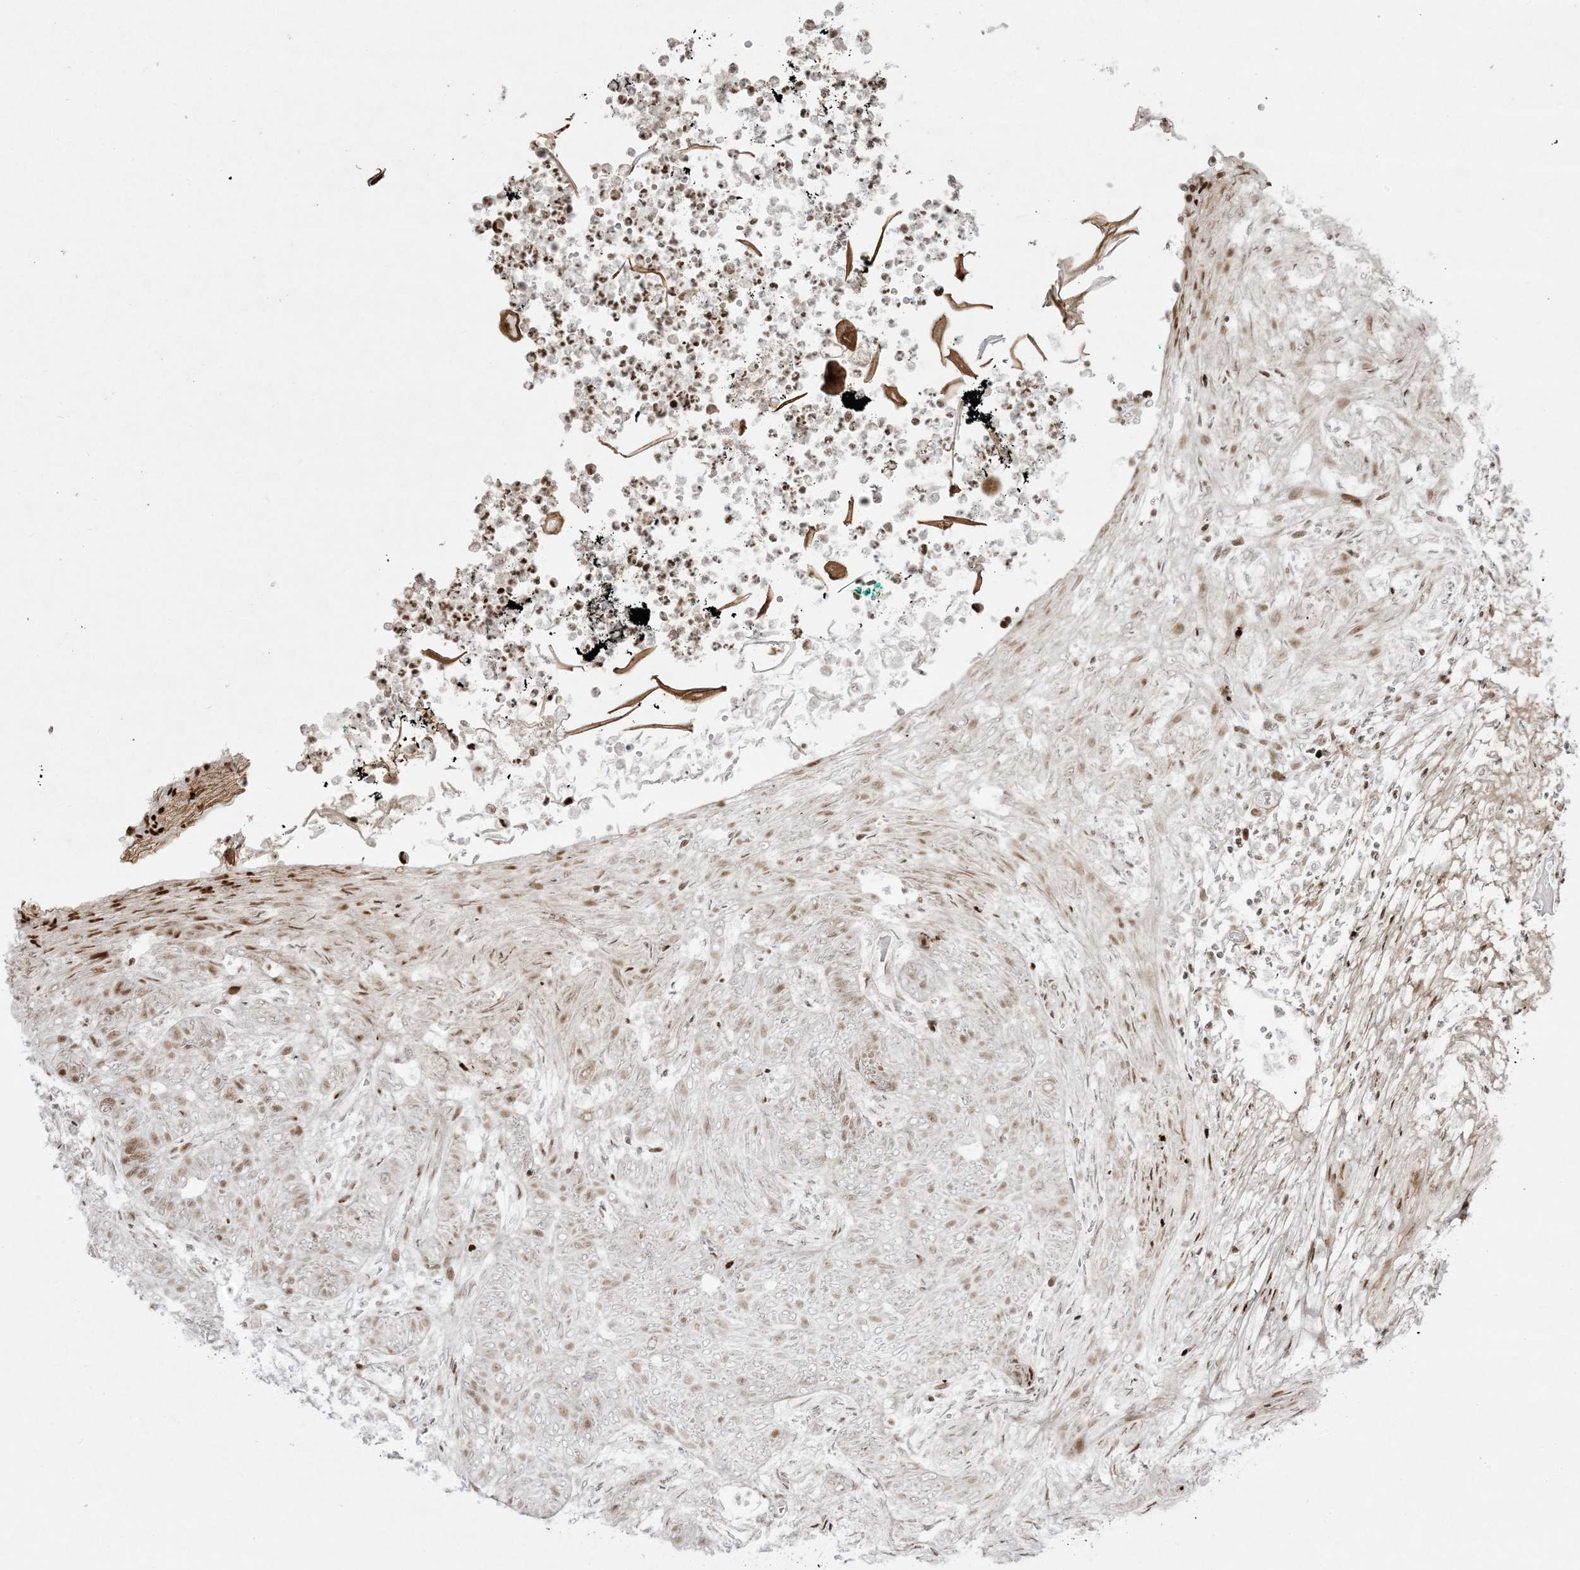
{"staining": {"intensity": "moderate", "quantity": "<25%", "location": "nuclear"}, "tissue": "skin cancer", "cell_type": "Tumor cells", "image_type": "cancer", "snomed": [{"axis": "morphology", "description": "Normal tissue, NOS"}, {"axis": "morphology", "description": "Basal cell carcinoma"}, {"axis": "topography", "description": "Skin"}], "caption": "The micrograph shows a brown stain indicating the presence of a protein in the nuclear of tumor cells in skin cancer.", "gene": "RBM10", "patient": {"sex": "male", "age": 64}}